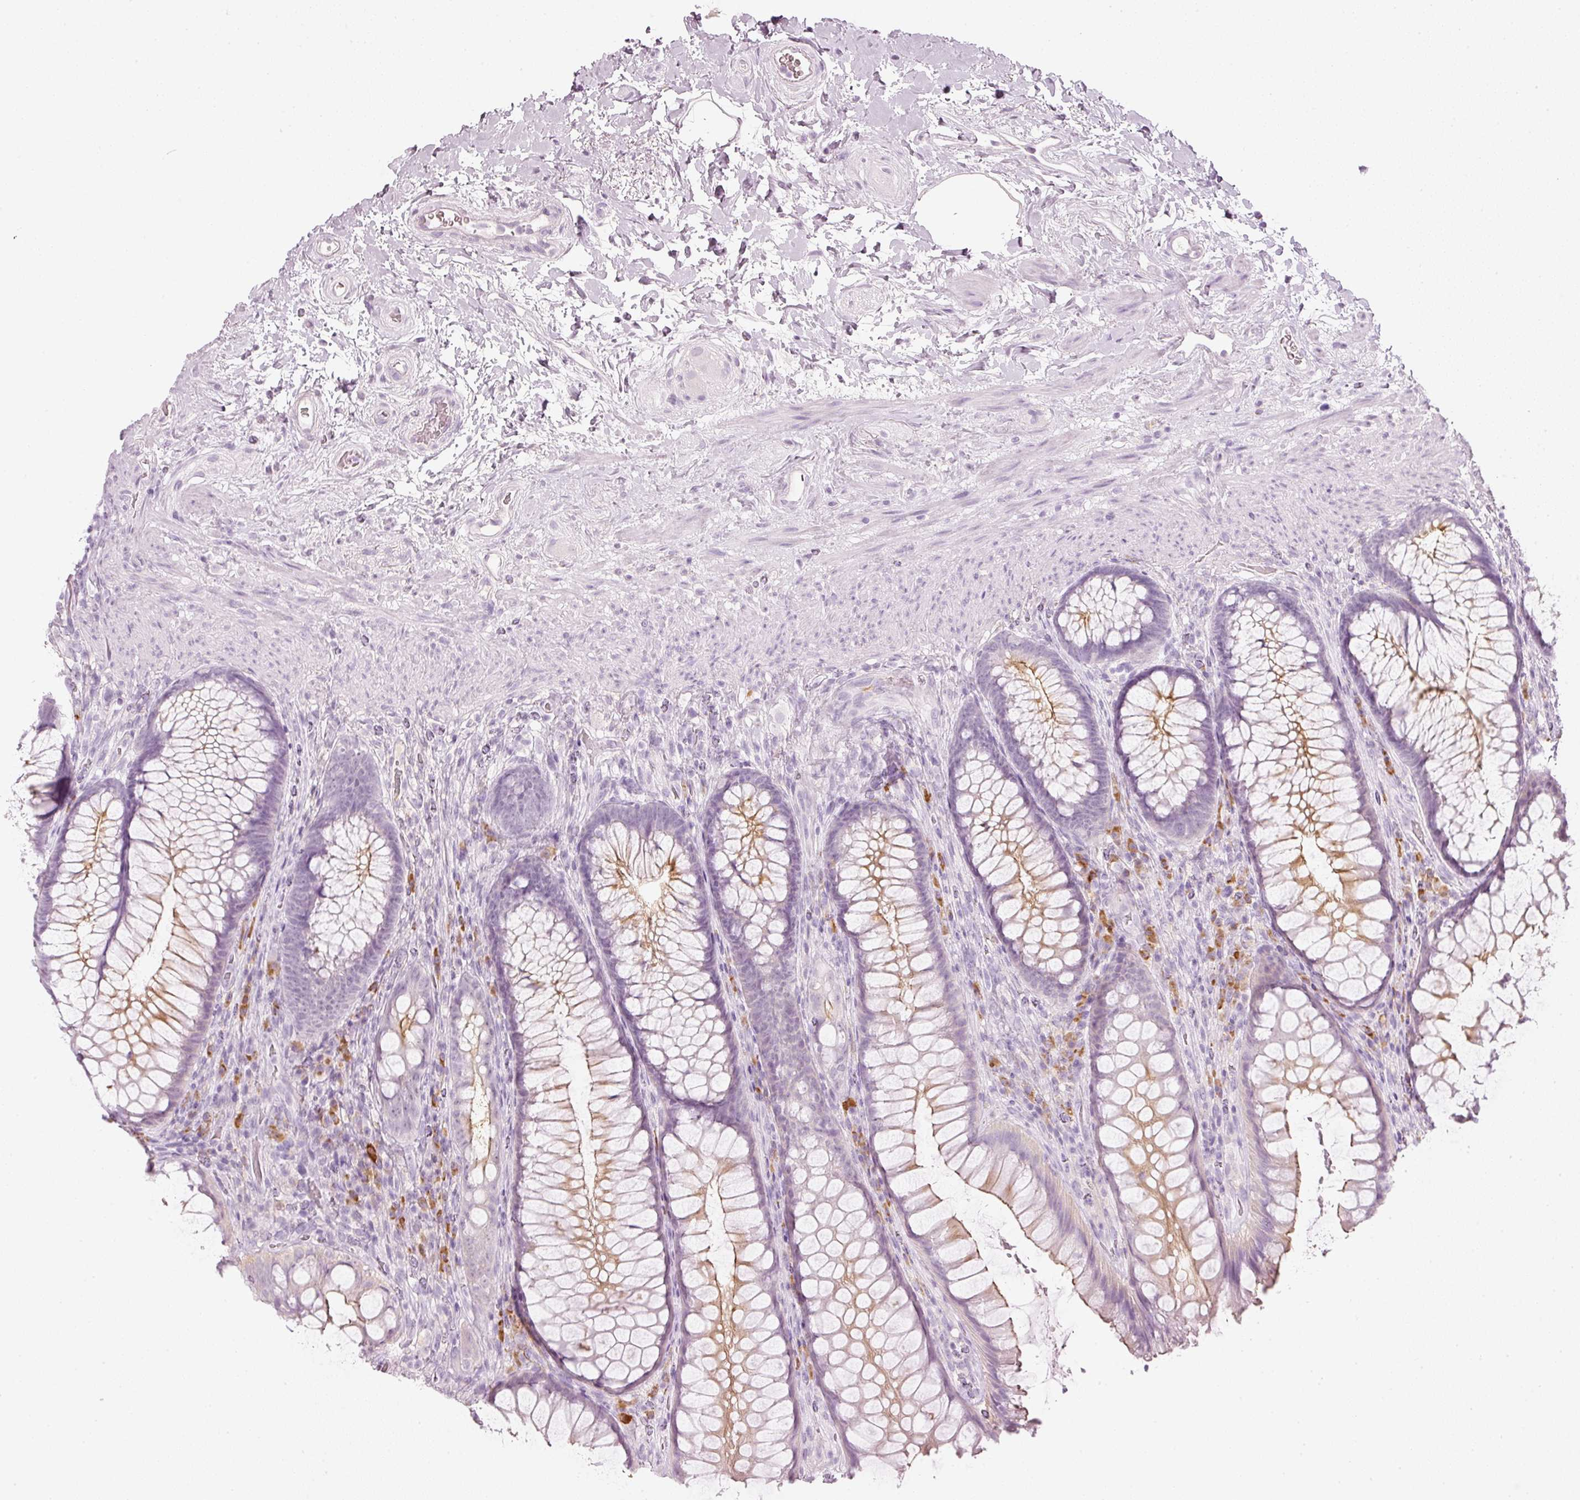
{"staining": {"intensity": "moderate", "quantity": "25%-75%", "location": "cytoplasmic/membranous"}, "tissue": "rectum", "cell_type": "Glandular cells", "image_type": "normal", "snomed": [{"axis": "morphology", "description": "Normal tissue, NOS"}, {"axis": "topography", "description": "Rectum"}], "caption": "Rectum stained with DAB immunohistochemistry (IHC) exhibits medium levels of moderate cytoplasmic/membranous positivity in approximately 25%-75% of glandular cells.", "gene": "VCAM1", "patient": {"sex": "male", "age": 53}}